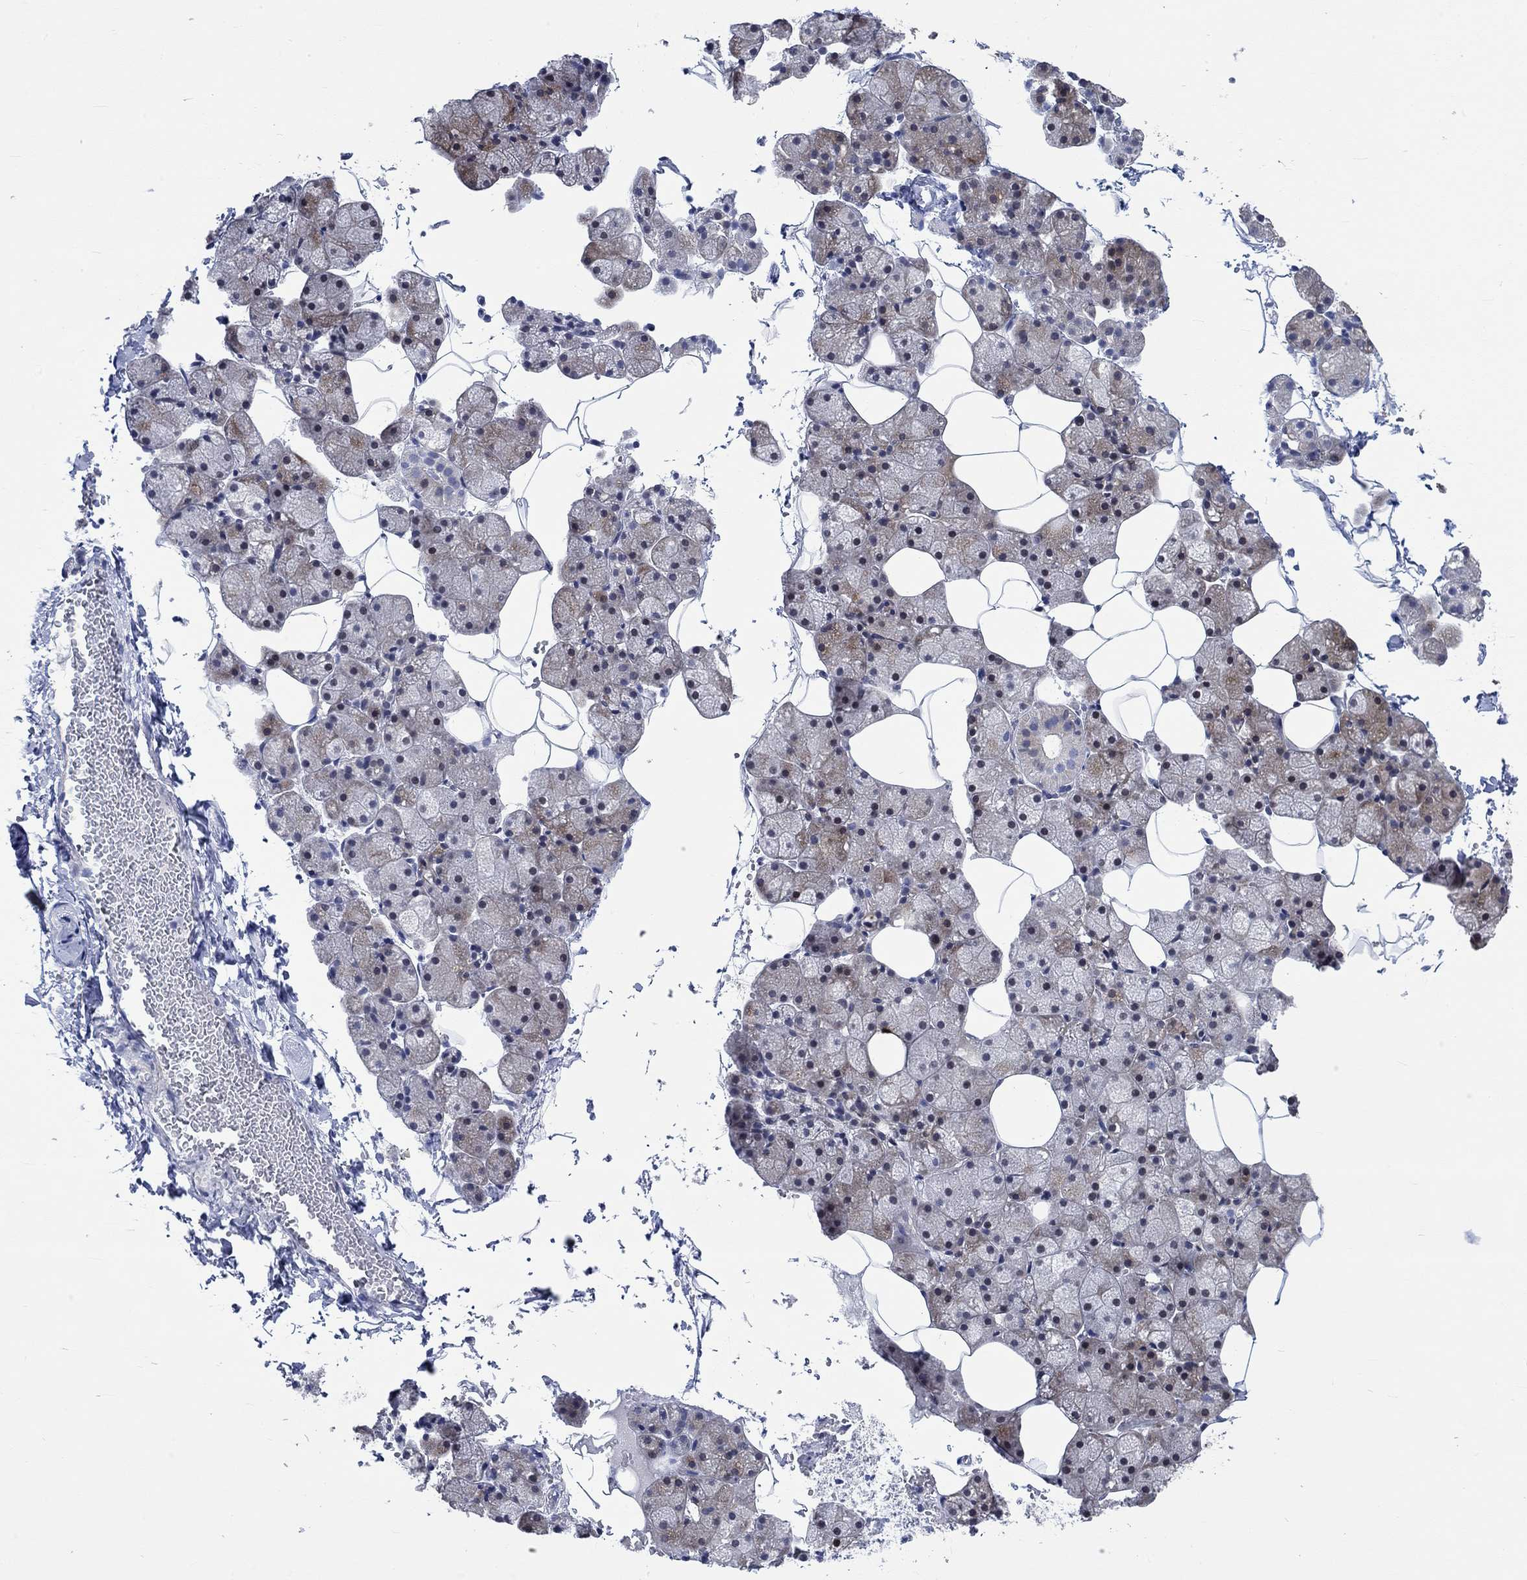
{"staining": {"intensity": "weak", "quantity": "<25%", "location": "cytoplasmic/membranous"}, "tissue": "salivary gland", "cell_type": "Glandular cells", "image_type": "normal", "snomed": [{"axis": "morphology", "description": "Normal tissue, NOS"}, {"axis": "topography", "description": "Salivary gland"}], "caption": "The immunohistochemistry histopathology image has no significant expression in glandular cells of salivary gland. The staining is performed using DAB brown chromogen with nuclei counter-stained in using hematoxylin.", "gene": "C4orf47", "patient": {"sex": "male", "age": 38}}